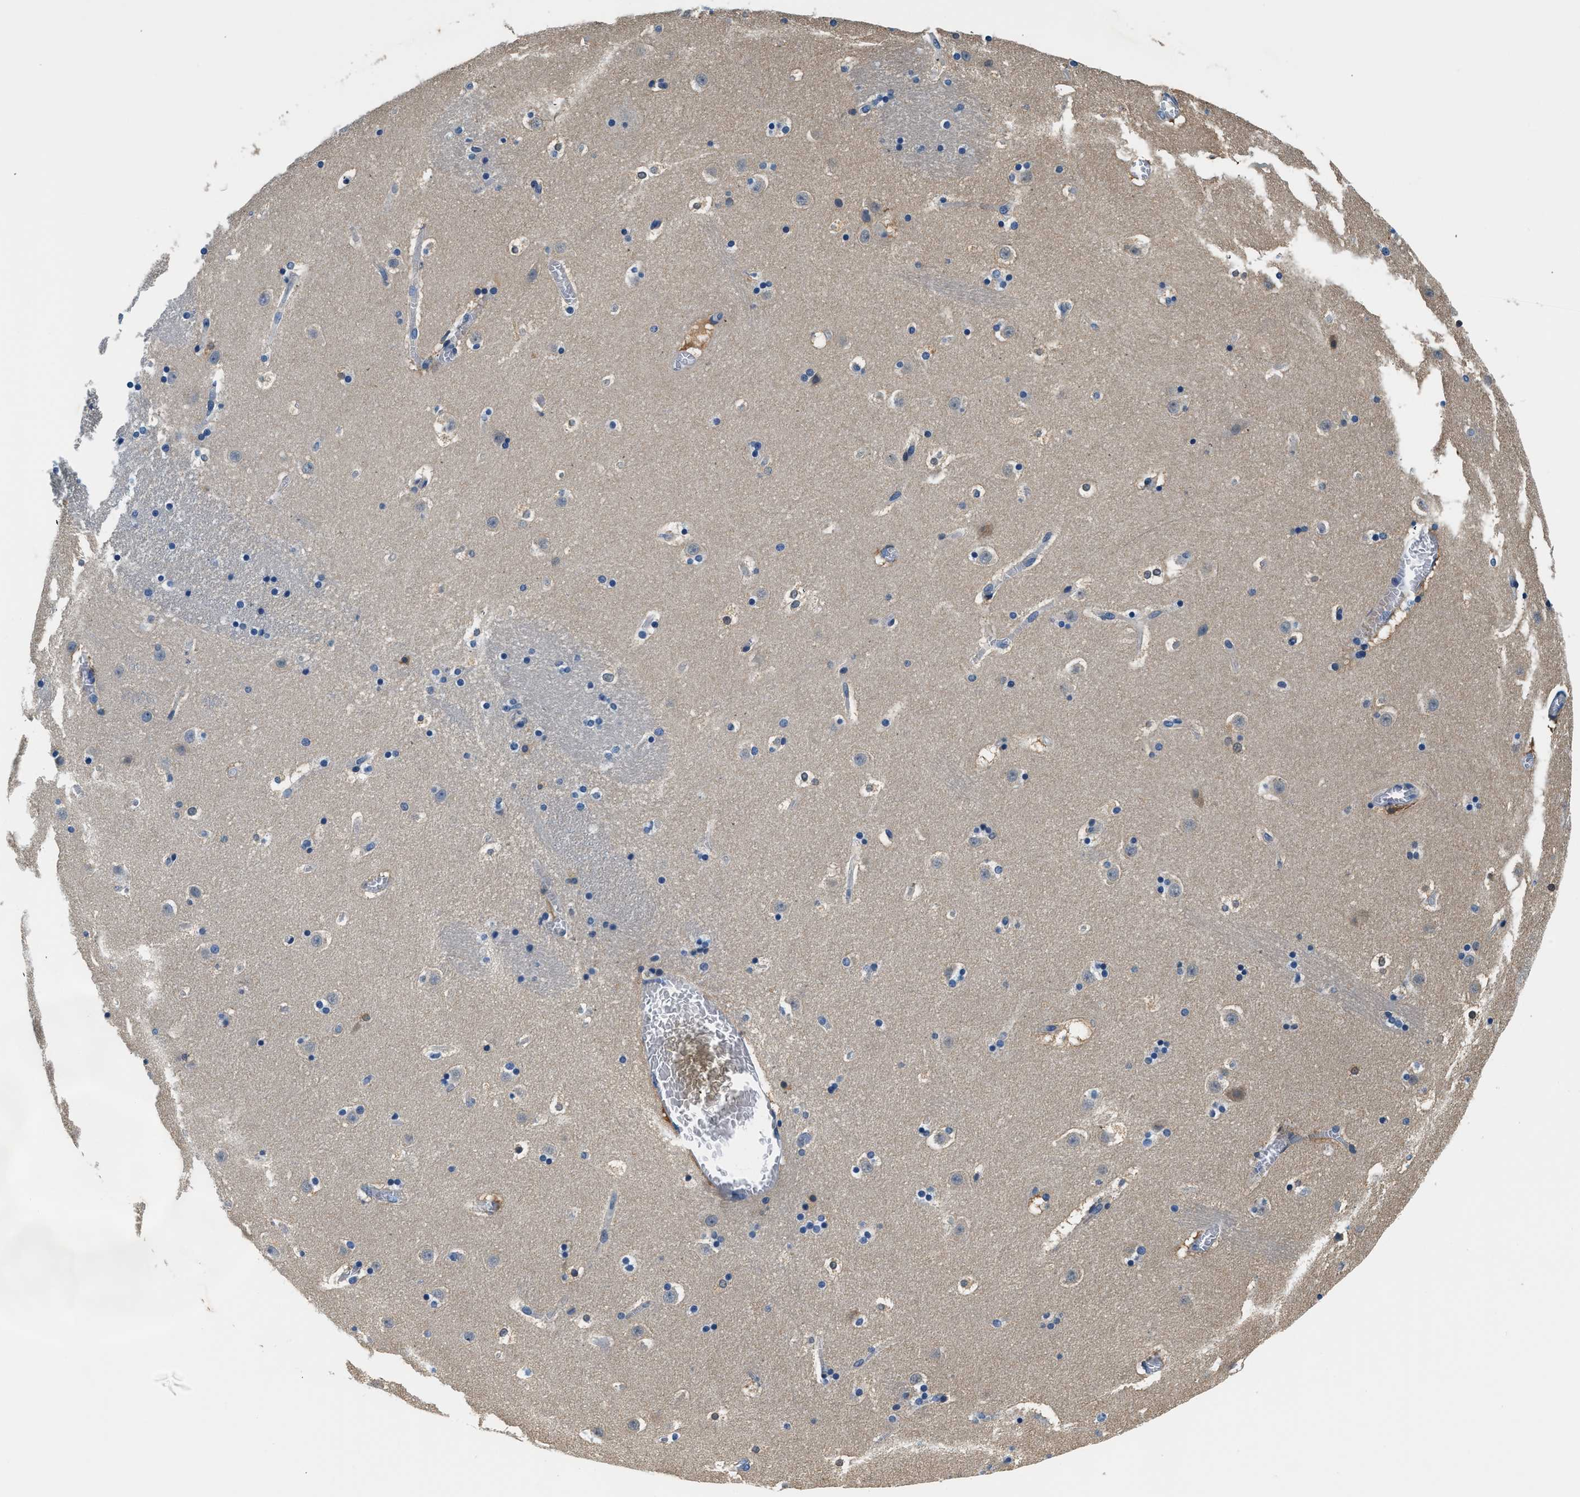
{"staining": {"intensity": "weak", "quantity": "<25%", "location": "cytoplasmic/membranous"}, "tissue": "caudate", "cell_type": "Glial cells", "image_type": "normal", "snomed": [{"axis": "morphology", "description": "Normal tissue, NOS"}, {"axis": "topography", "description": "Lateral ventricle wall"}], "caption": "DAB immunohistochemical staining of unremarkable caudate exhibits no significant positivity in glial cells.", "gene": "SLC35E1", "patient": {"sex": "male", "age": 45}}